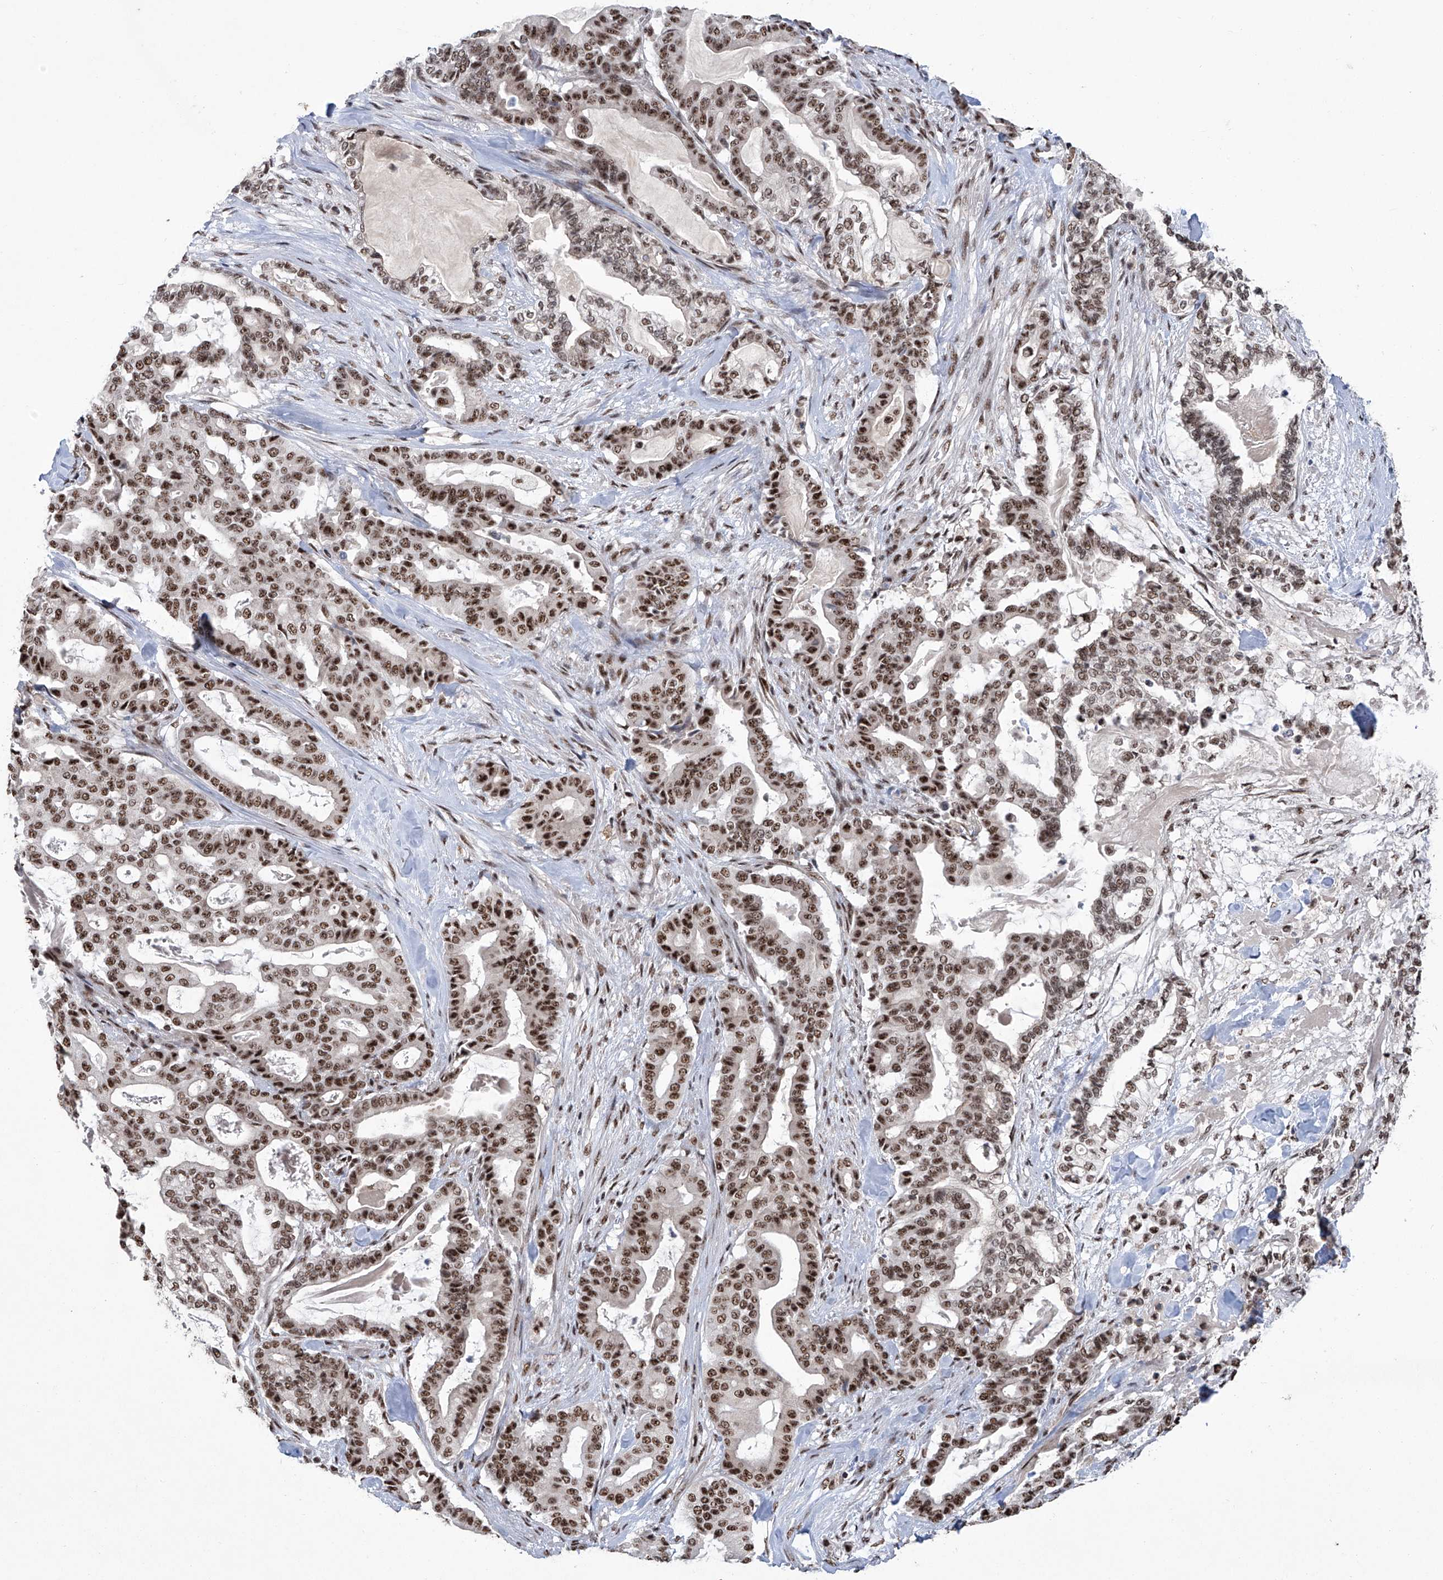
{"staining": {"intensity": "strong", "quantity": ">75%", "location": "nuclear"}, "tissue": "pancreatic cancer", "cell_type": "Tumor cells", "image_type": "cancer", "snomed": [{"axis": "morphology", "description": "Adenocarcinoma, NOS"}, {"axis": "topography", "description": "Pancreas"}], "caption": "Pancreatic cancer stained for a protein reveals strong nuclear positivity in tumor cells.", "gene": "FBXL4", "patient": {"sex": "male", "age": 63}}